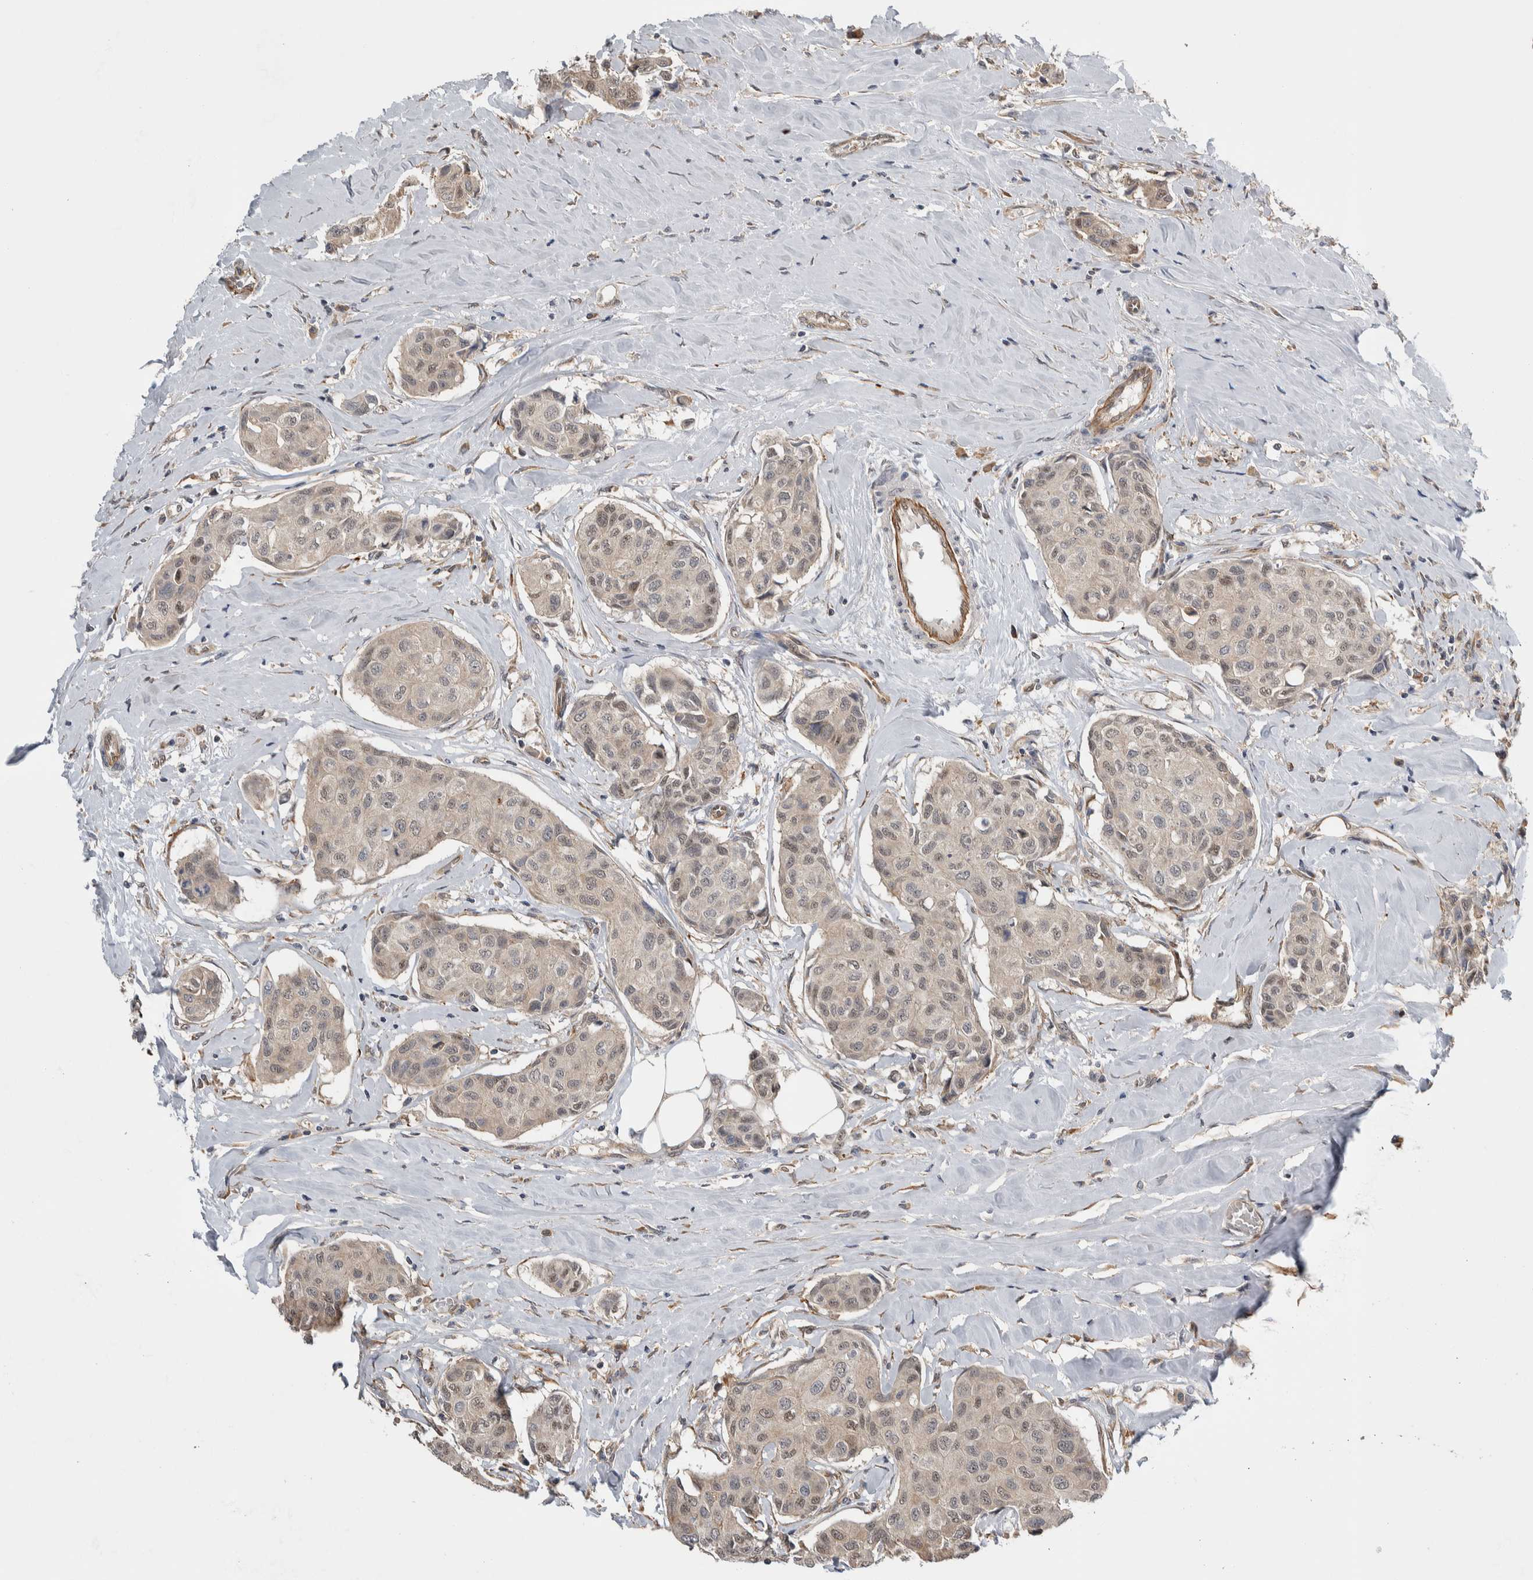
{"staining": {"intensity": "weak", "quantity": ">75%", "location": "cytoplasmic/membranous,nuclear"}, "tissue": "breast cancer", "cell_type": "Tumor cells", "image_type": "cancer", "snomed": [{"axis": "morphology", "description": "Duct carcinoma"}, {"axis": "topography", "description": "Breast"}], "caption": "Breast cancer stained for a protein demonstrates weak cytoplasmic/membranous and nuclear positivity in tumor cells.", "gene": "PRDM4", "patient": {"sex": "female", "age": 80}}